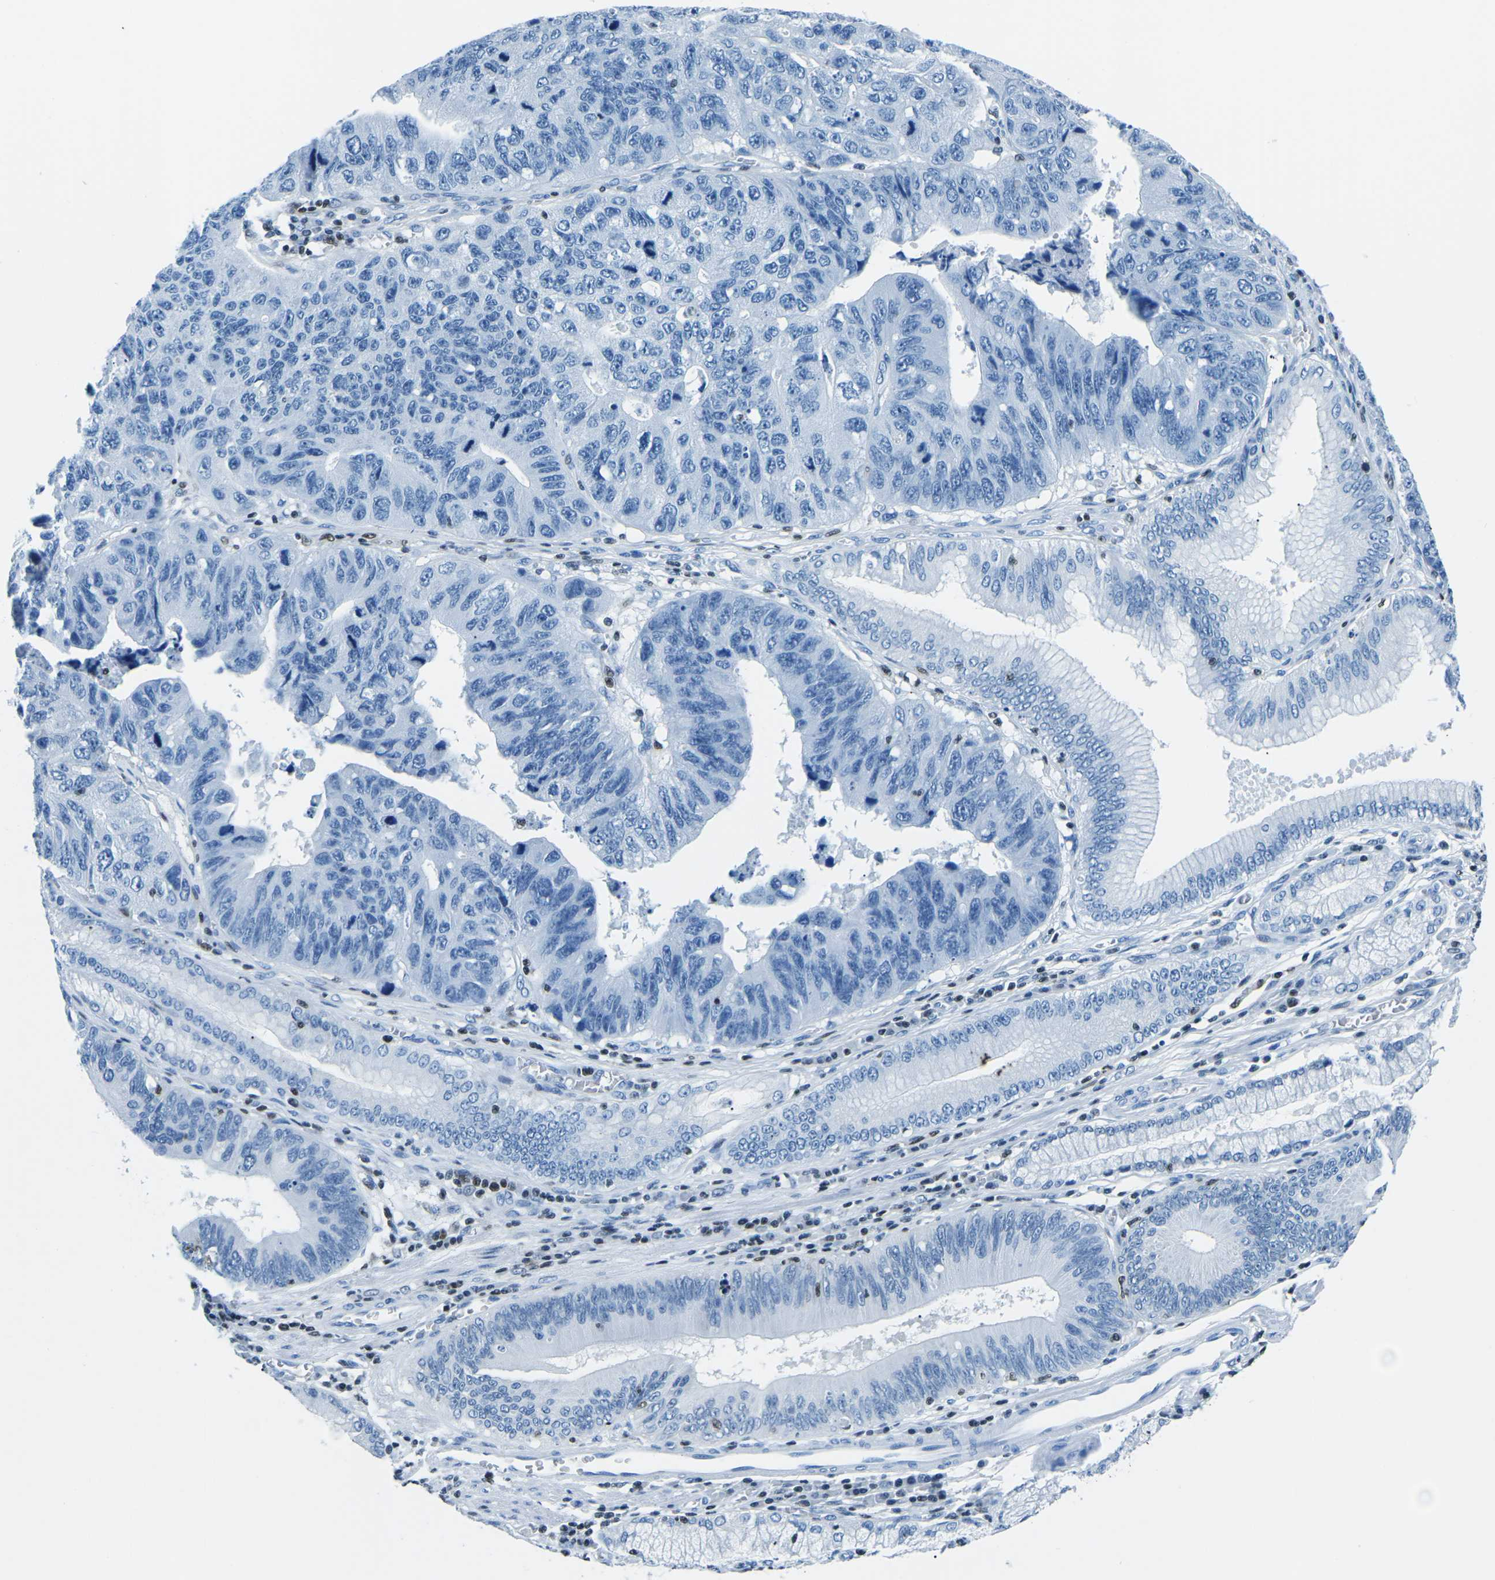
{"staining": {"intensity": "negative", "quantity": "none", "location": "none"}, "tissue": "stomach cancer", "cell_type": "Tumor cells", "image_type": "cancer", "snomed": [{"axis": "morphology", "description": "Adenocarcinoma, NOS"}, {"axis": "topography", "description": "Stomach"}], "caption": "An IHC micrograph of stomach cancer (adenocarcinoma) is shown. There is no staining in tumor cells of stomach cancer (adenocarcinoma).", "gene": "CELF2", "patient": {"sex": "male", "age": 59}}